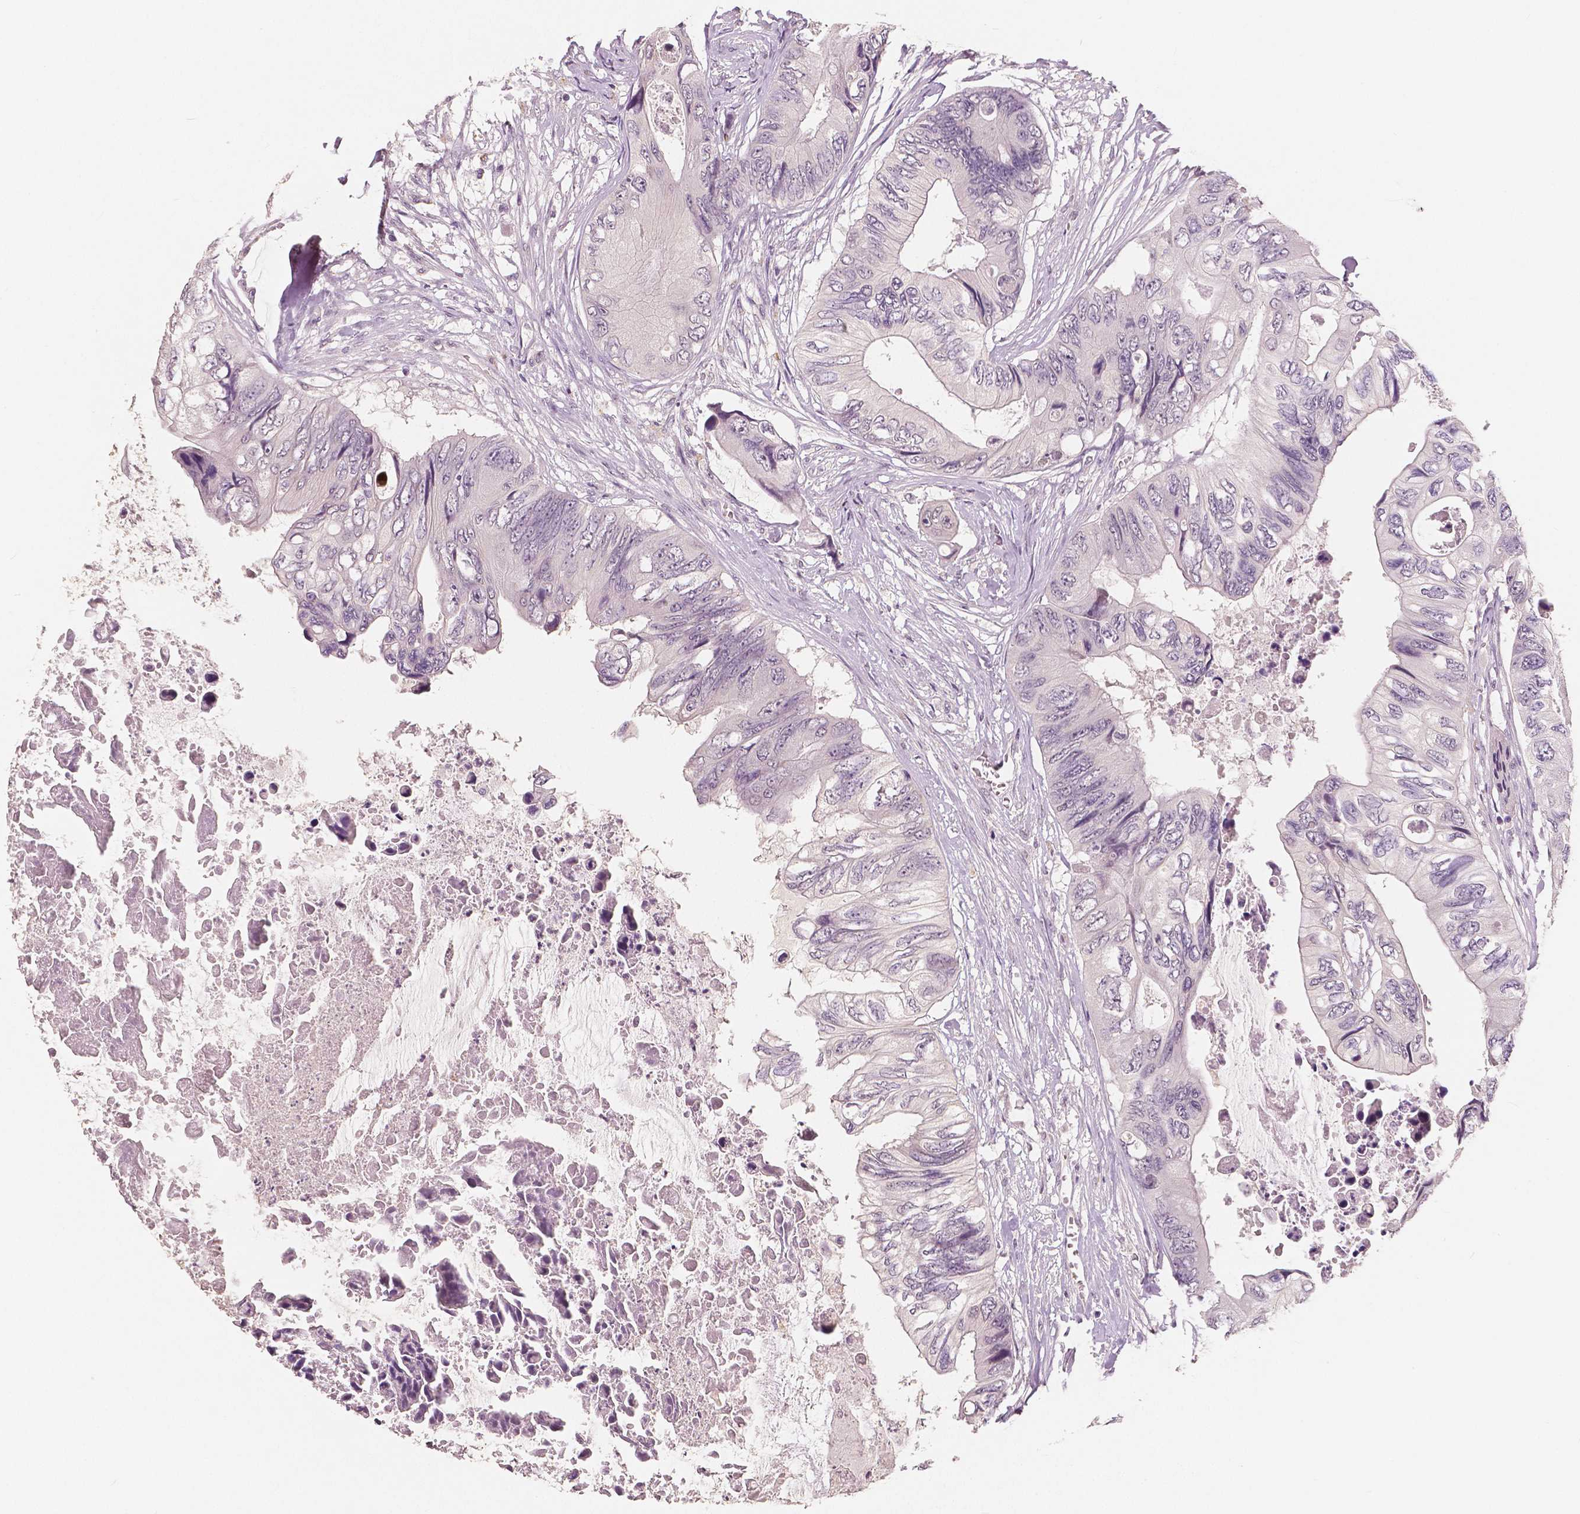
{"staining": {"intensity": "negative", "quantity": "none", "location": "none"}, "tissue": "colorectal cancer", "cell_type": "Tumor cells", "image_type": "cancer", "snomed": [{"axis": "morphology", "description": "Adenocarcinoma, NOS"}, {"axis": "topography", "description": "Rectum"}], "caption": "Tumor cells are negative for brown protein staining in adenocarcinoma (colorectal).", "gene": "RNASE7", "patient": {"sex": "male", "age": 63}}